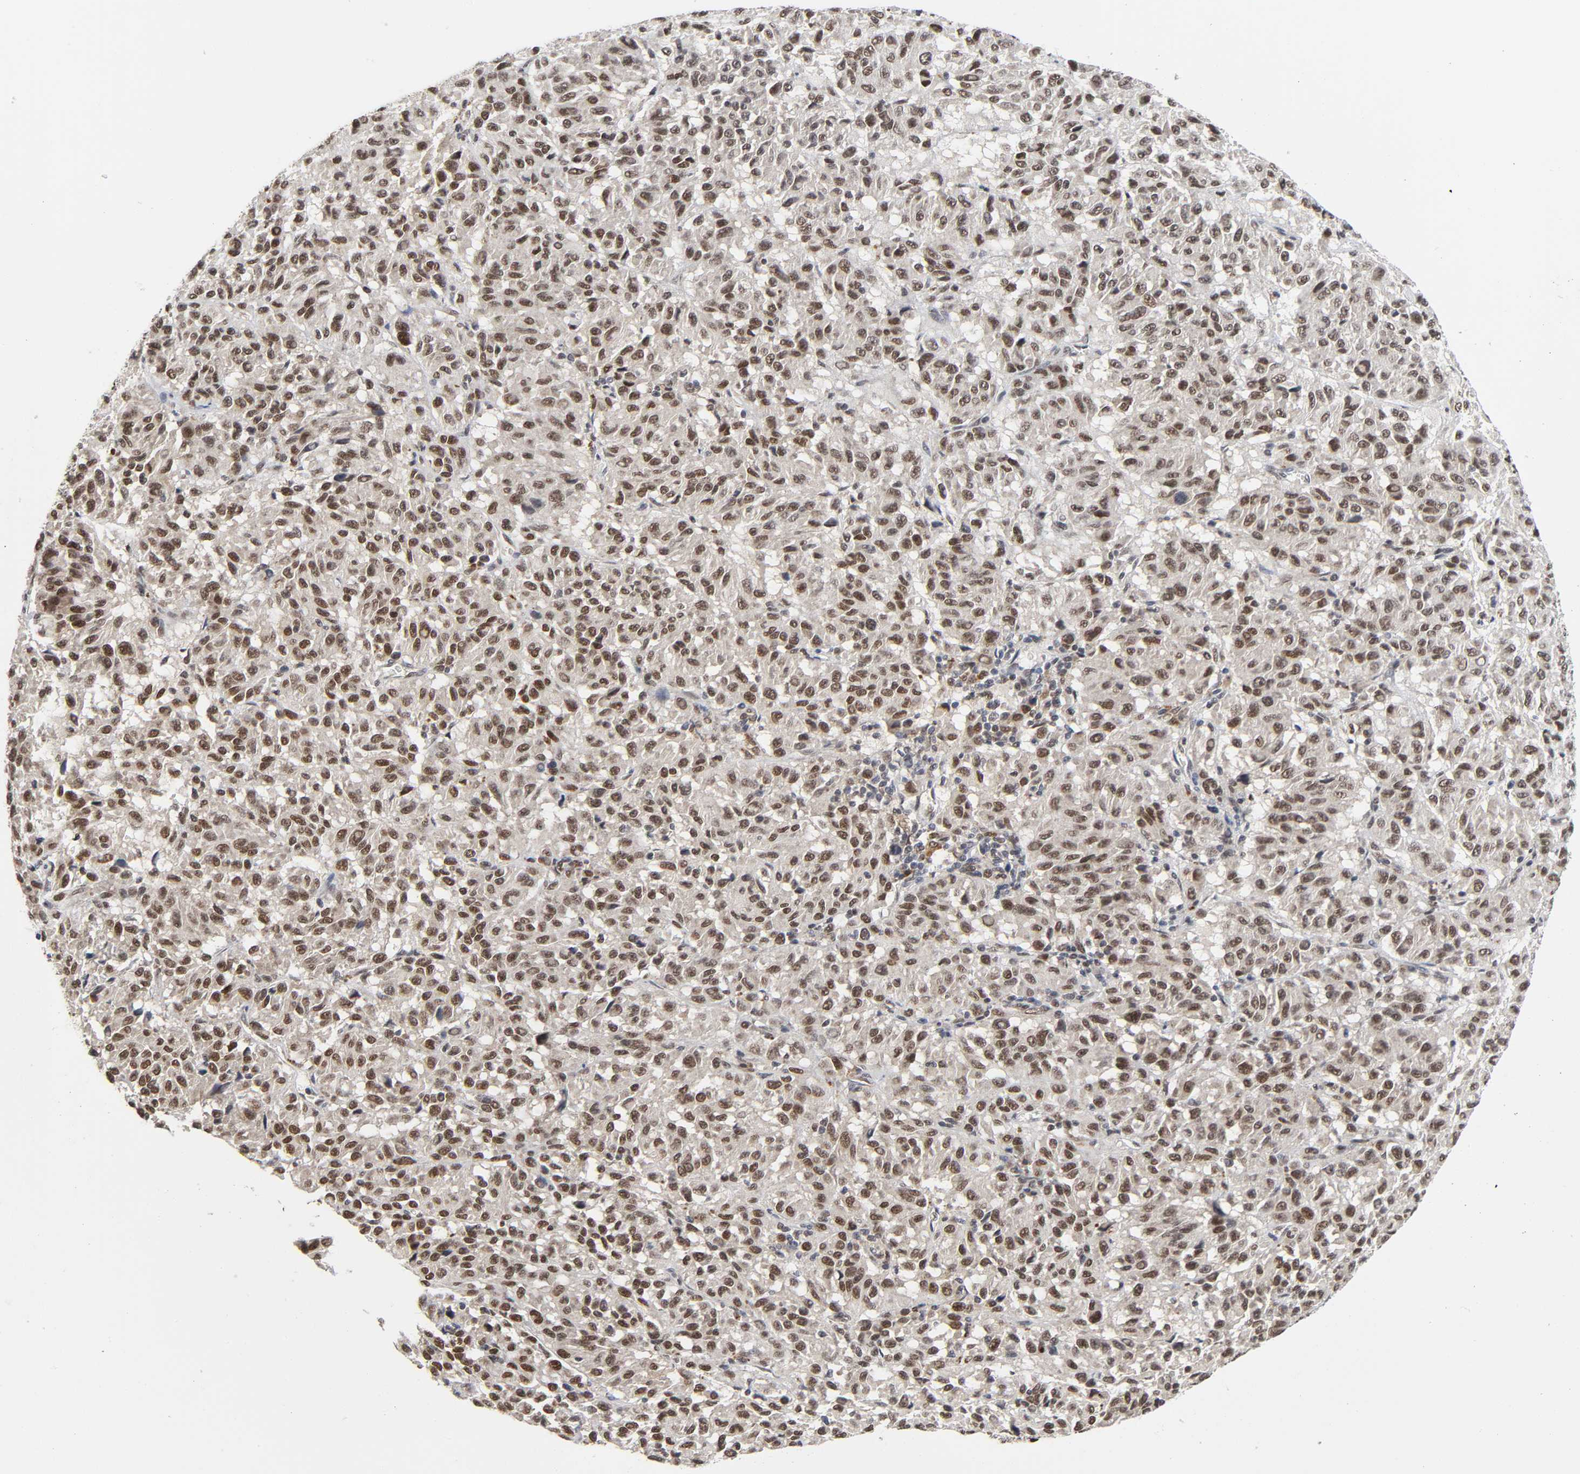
{"staining": {"intensity": "strong", "quantity": ">75%", "location": "nuclear"}, "tissue": "melanoma", "cell_type": "Tumor cells", "image_type": "cancer", "snomed": [{"axis": "morphology", "description": "Malignant melanoma, Metastatic site"}, {"axis": "topography", "description": "Lung"}], "caption": "Human melanoma stained for a protein (brown) exhibits strong nuclear positive expression in about >75% of tumor cells.", "gene": "KAT2B", "patient": {"sex": "male", "age": 64}}